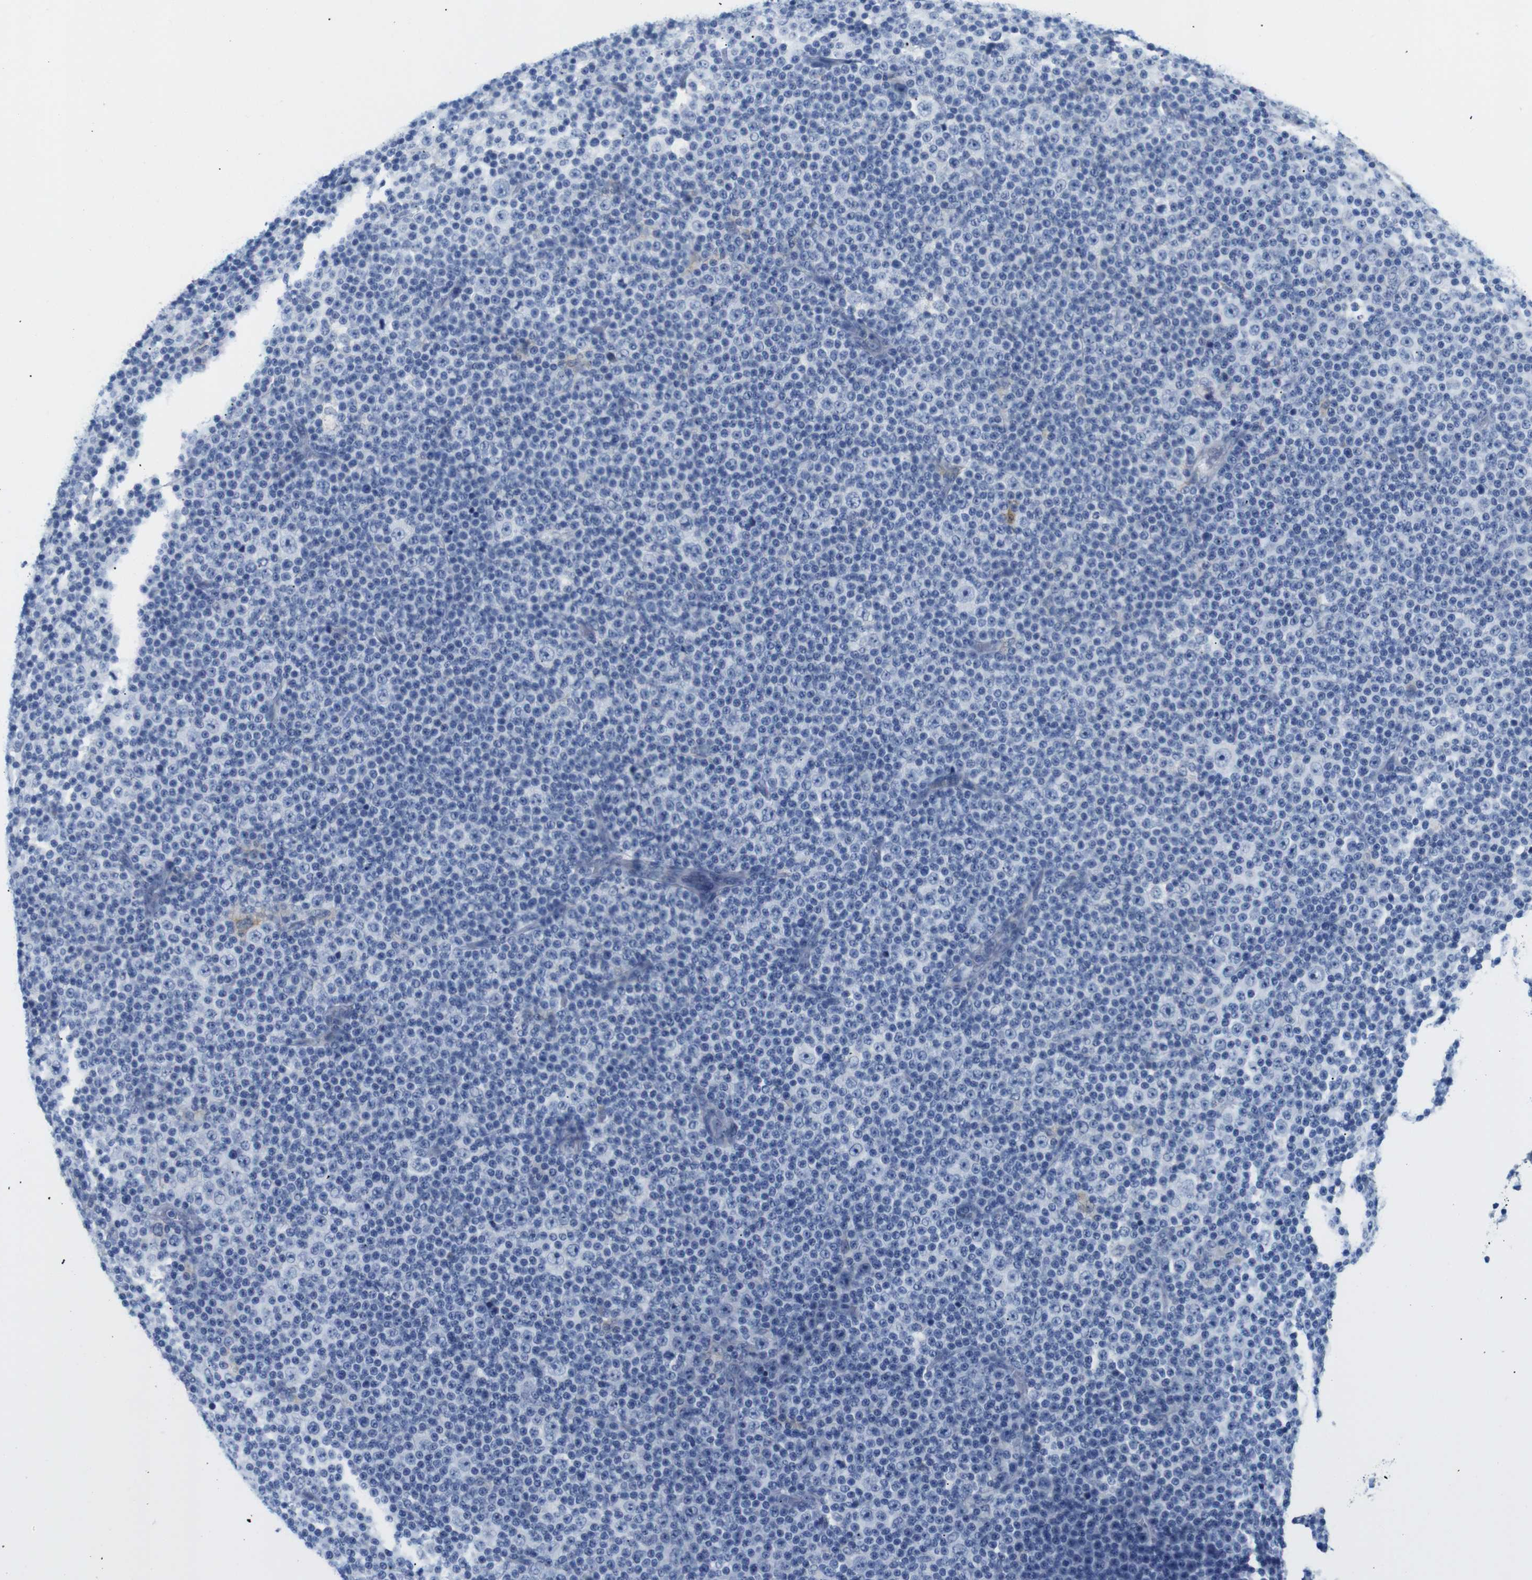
{"staining": {"intensity": "negative", "quantity": "none", "location": "none"}, "tissue": "lymphoma", "cell_type": "Tumor cells", "image_type": "cancer", "snomed": [{"axis": "morphology", "description": "Malignant lymphoma, non-Hodgkin's type, Low grade"}, {"axis": "topography", "description": "Lymph node"}], "caption": "Tumor cells show no significant protein expression in lymphoma.", "gene": "NEBL", "patient": {"sex": "female", "age": 67}}